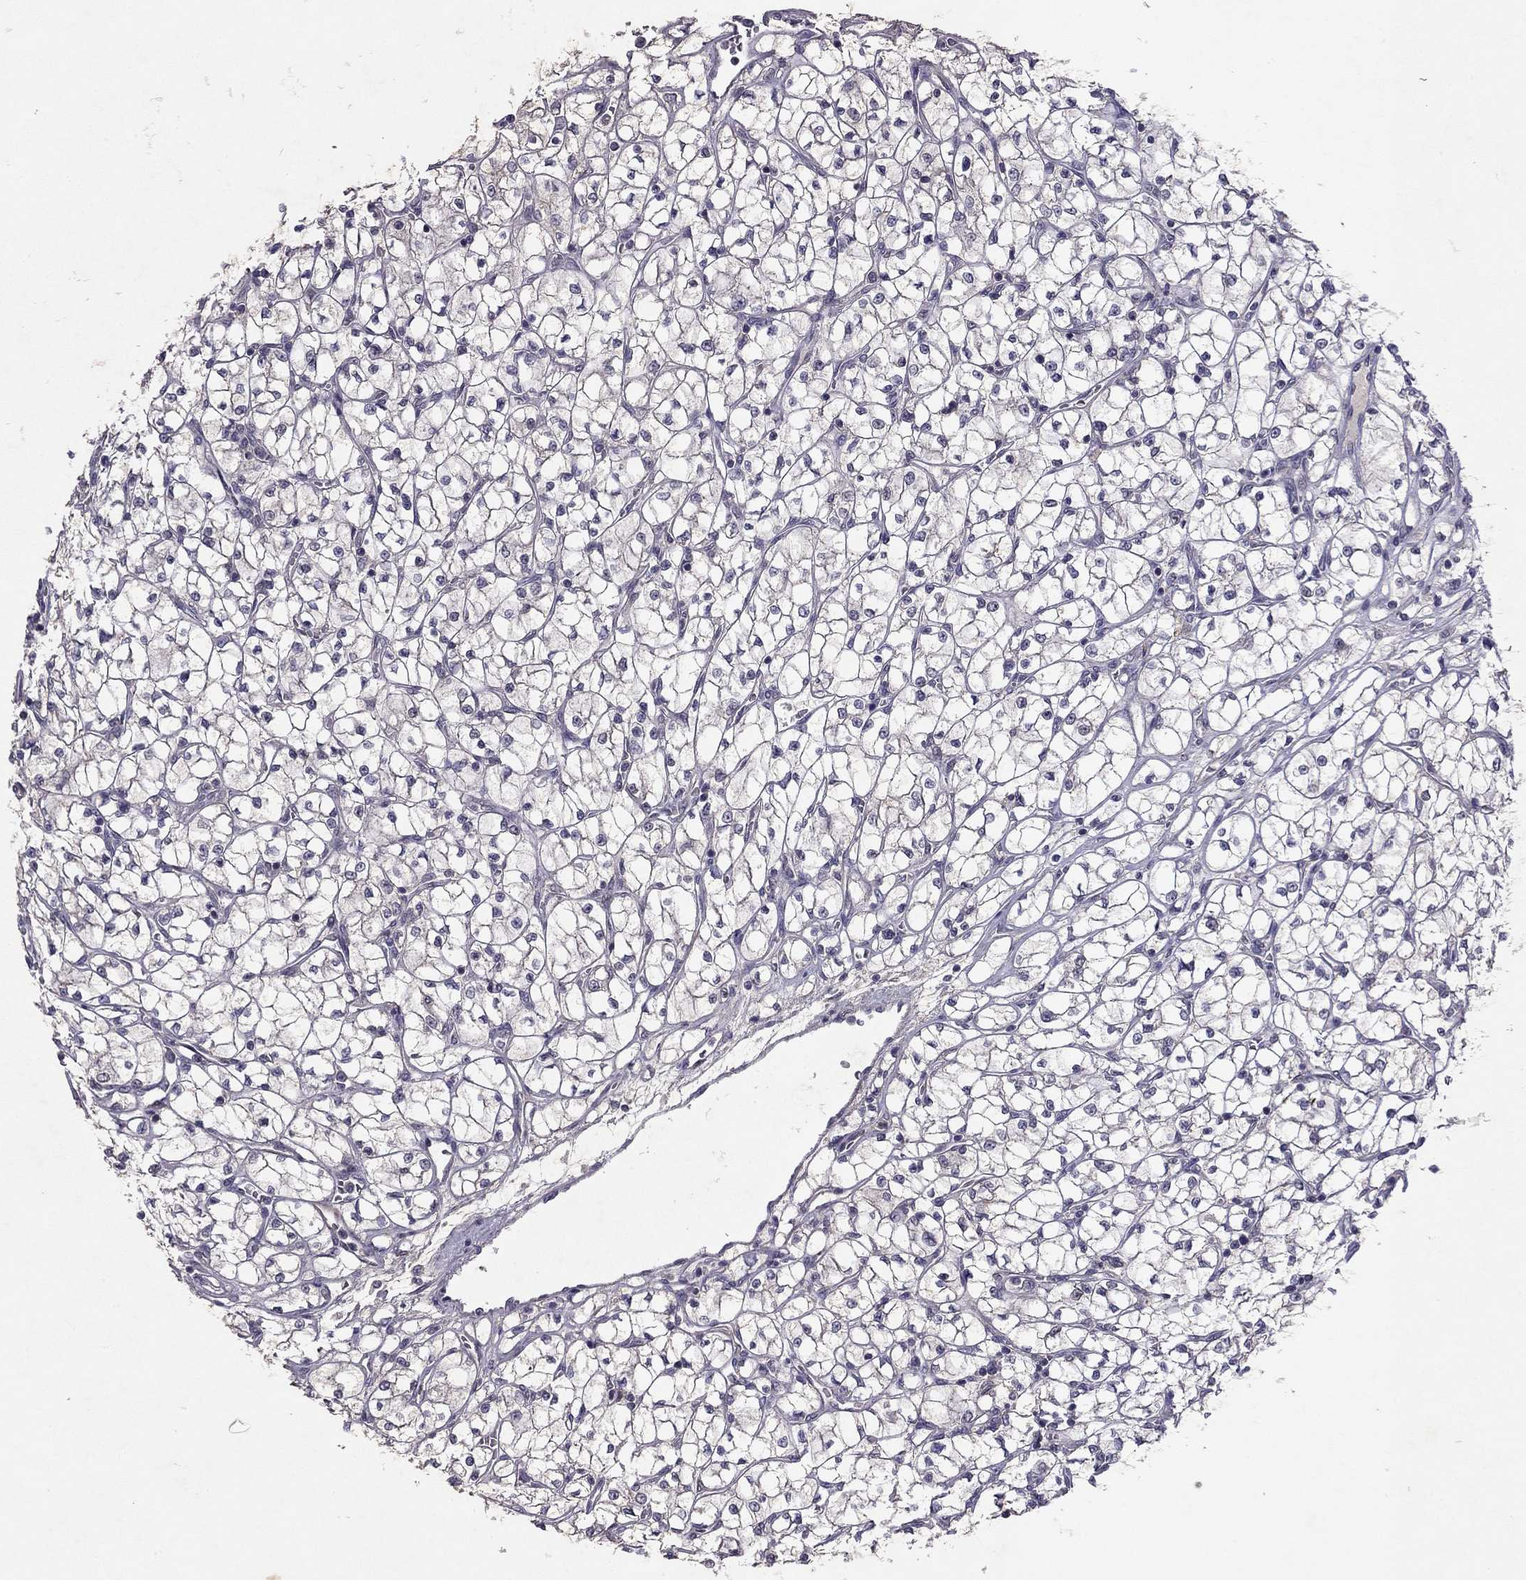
{"staining": {"intensity": "negative", "quantity": "none", "location": "none"}, "tissue": "renal cancer", "cell_type": "Tumor cells", "image_type": "cancer", "snomed": [{"axis": "morphology", "description": "Adenocarcinoma, NOS"}, {"axis": "topography", "description": "Kidney"}], "caption": "DAB immunohistochemical staining of renal cancer (adenocarcinoma) shows no significant staining in tumor cells.", "gene": "ESR2", "patient": {"sex": "female", "age": 64}}